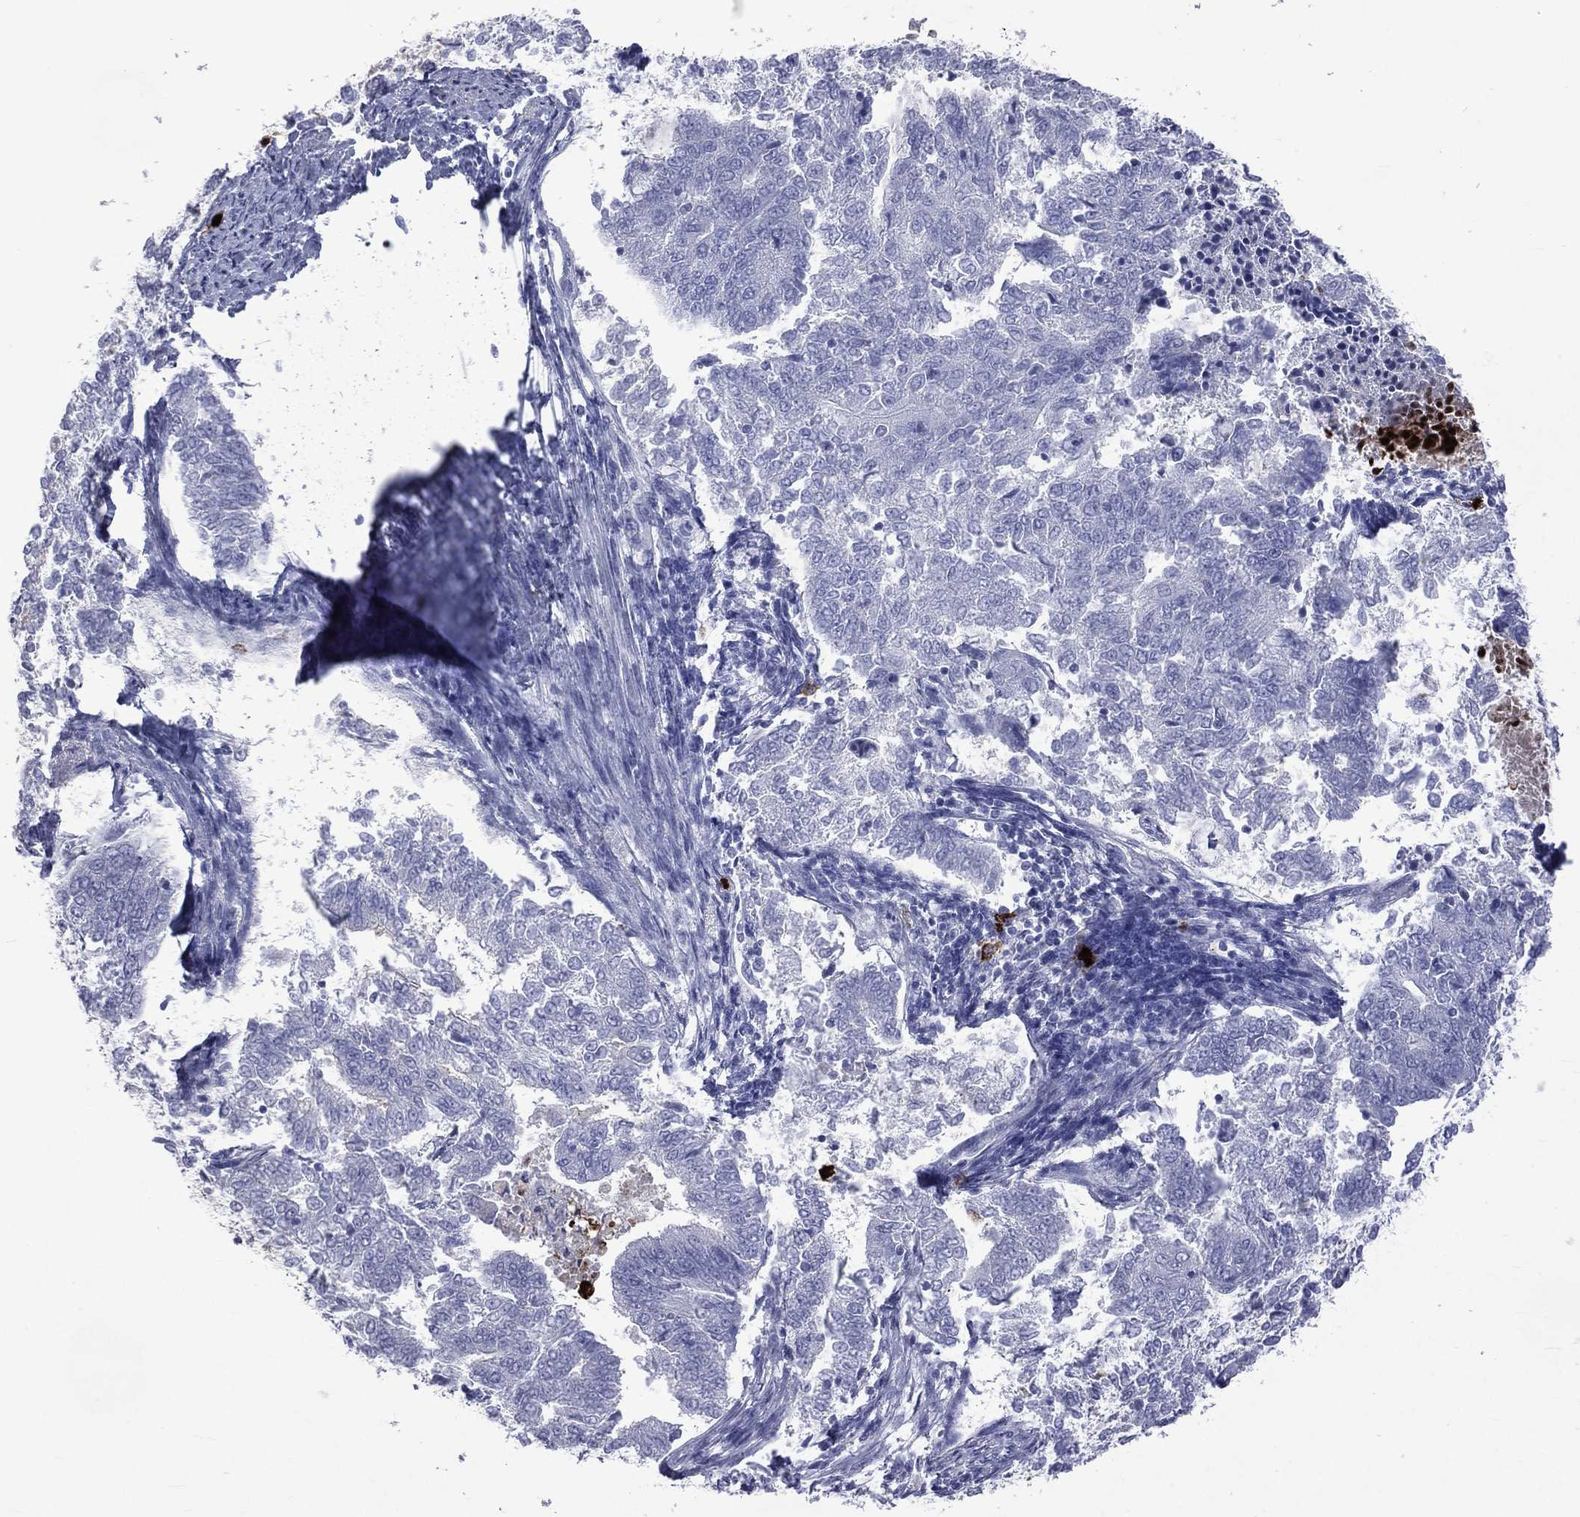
{"staining": {"intensity": "negative", "quantity": "none", "location": "none"}, "tissue": "endometrial cancer", "cell_type": "Tumor cells", "image_type": "cancer", "snomed": [{"axis": "morphology", "description": "Adenocarcinoma, NOS"}, {"axis": "topography", "description": "Endometrium"}], "caption": "Immunohistochemical staining of endometrial cancer reveals no significant positivity in tumor cells.", "gene": "ELANE", "patient": {"sex": "female", "age": 65}}